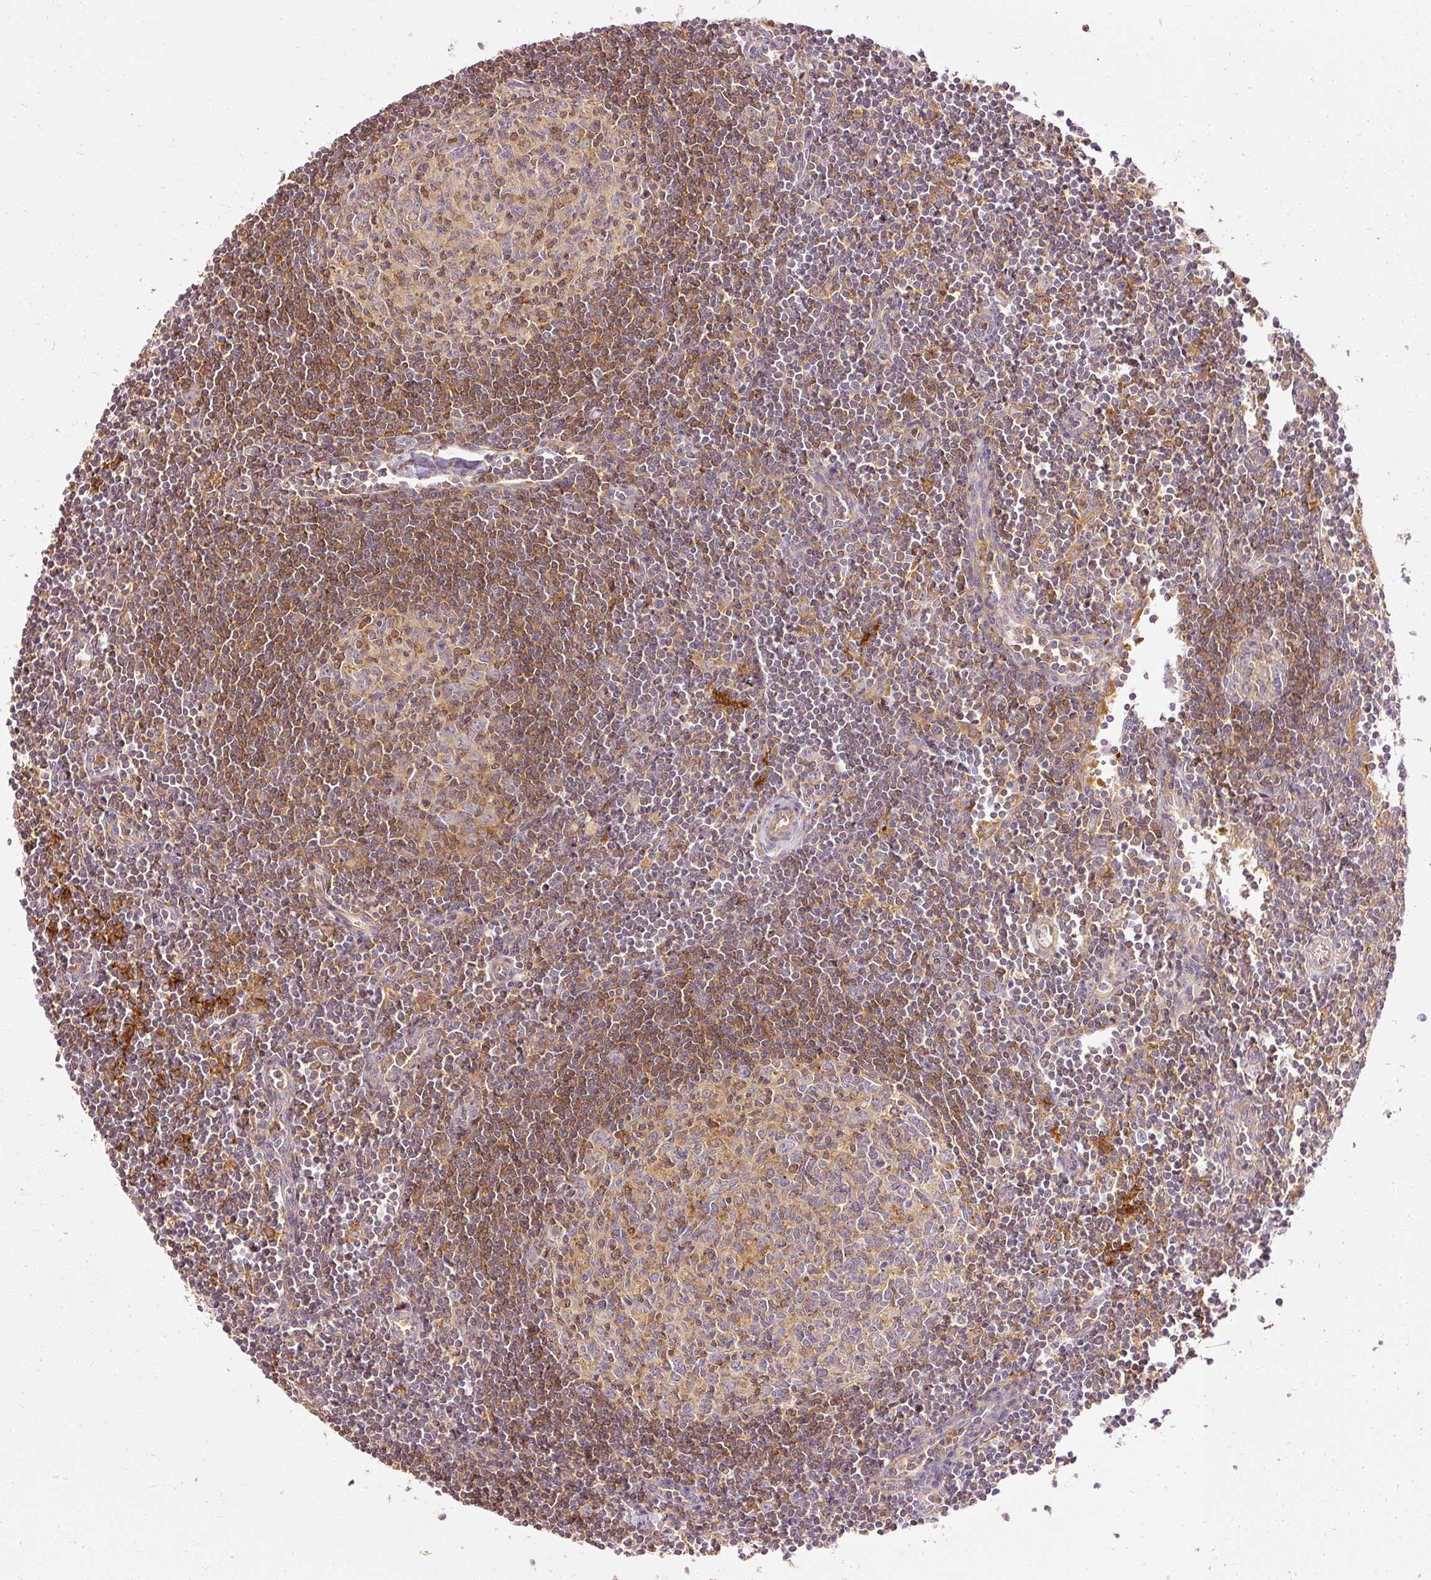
{"staining": {"intensity": "moderate", "quantity": "<25%", "location": "cytoplasmic/membranous"}, "tissue": "lymph node", "cell_type": "Germinal center cells", "image_type": "normal", "snomed": [{"axis": "morphology", "description": "Normal tissue, NOS"}, {"axis": "topography", "description": "Lymph node"}], "caption": "Moderate cytoplasmic/membranous positivity is seen in about <25% of germinal center cells in normal lymph node.", "gene": "ARMH3", "patient": {"sex": "female", "age": 29}}